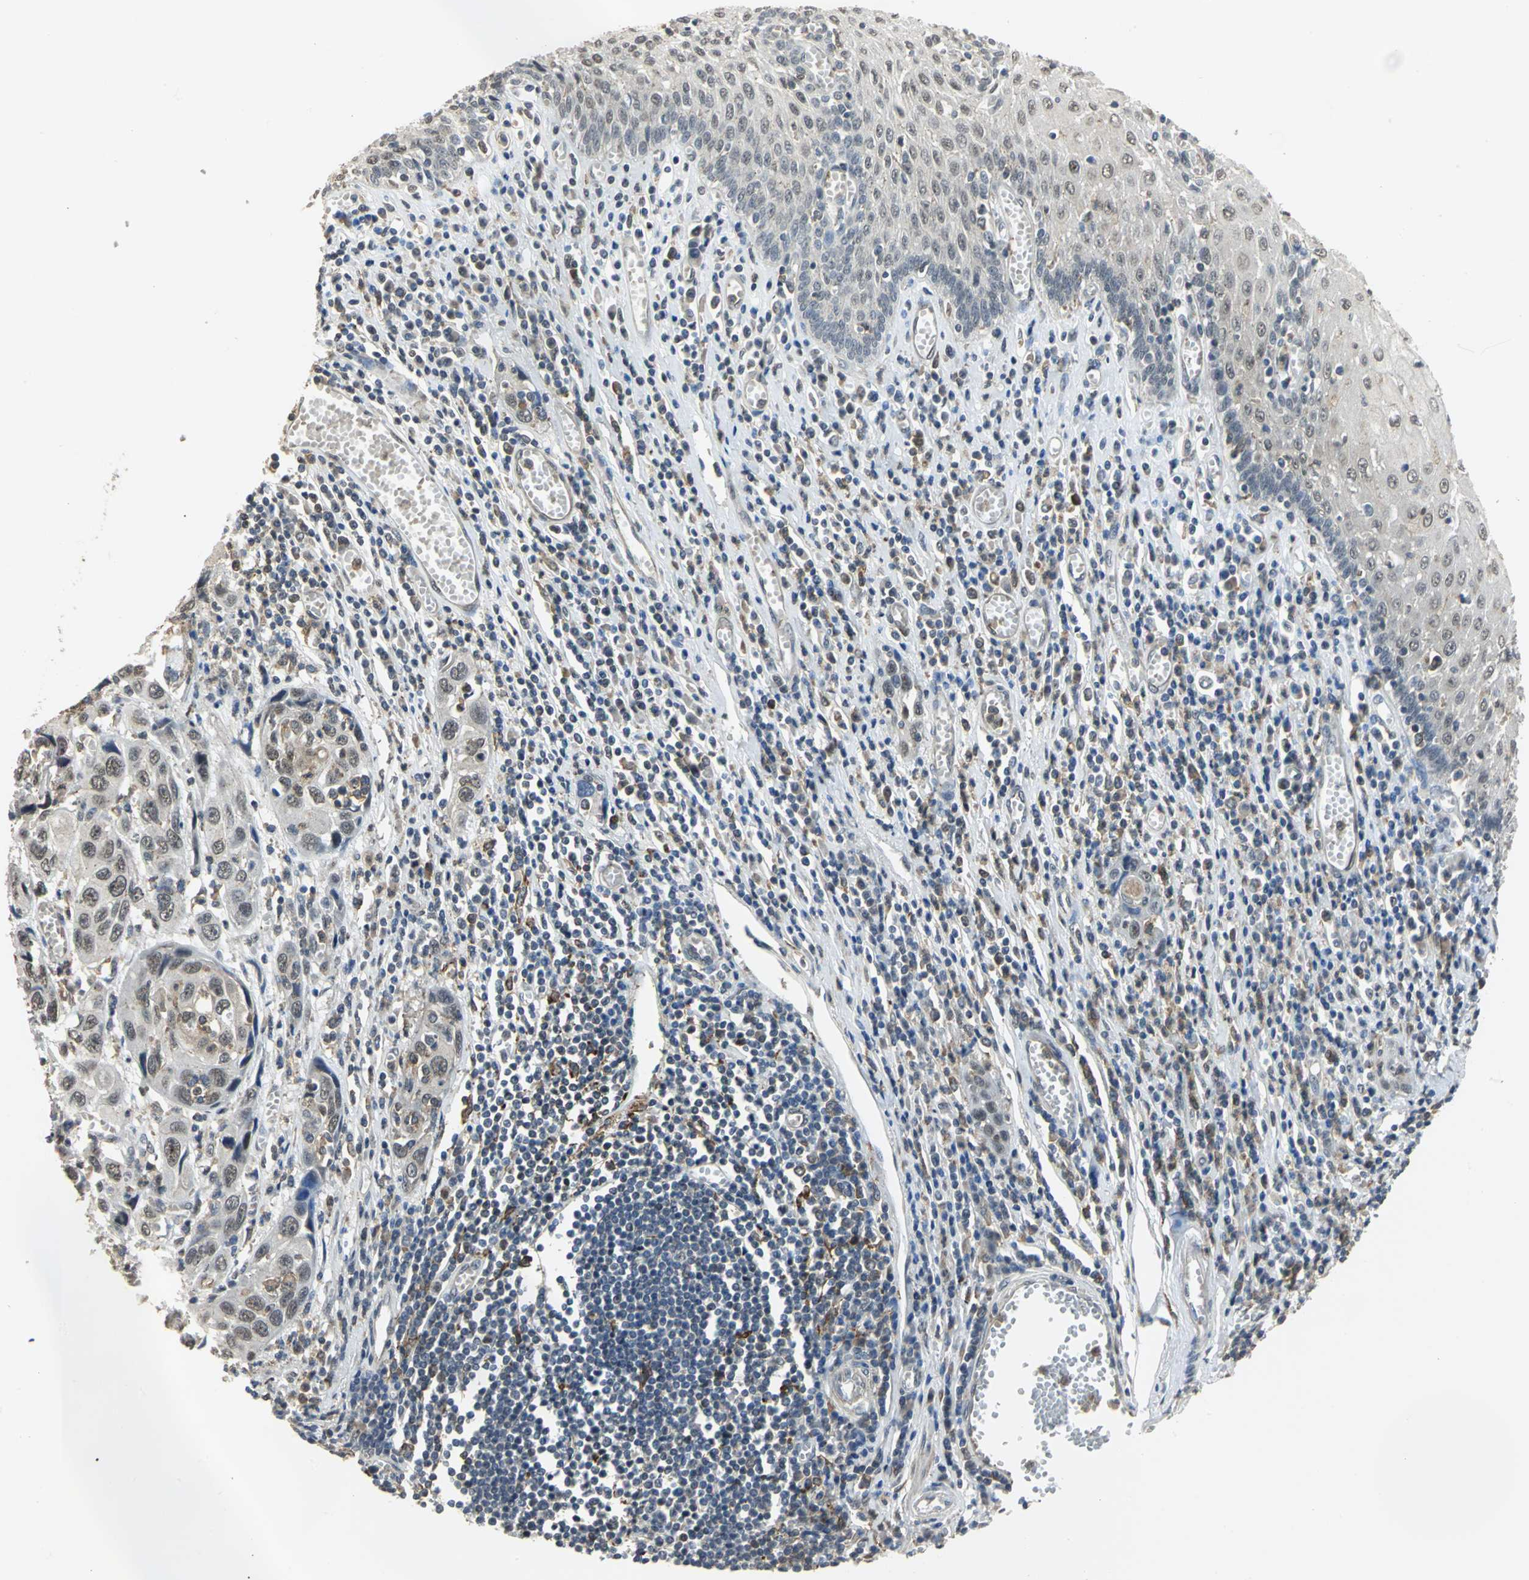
{"staining": {"intensity": "negative", "quantity": "none", "location": "none"}, "tissue": "esophagus", "cell_type": "Squamous epithelial cells", "image_type": "normal", "snomed": [{"axis": "morphology", "description": "Normal tissue, NOS"}, {"axis": "morphology", "description": "Squamous cell carcinoma, NOS"}, {"axis": "topography", "description": "Esophagus"}], "caption": "Image shows no protein staining in squamous epithelial cells of benign esophagus. (DAB immunohistochemistry visualized using brightfield microscopy, high magnification).", "gene": "SKAP2", "patient": {"sex": "male", "age": 65}}